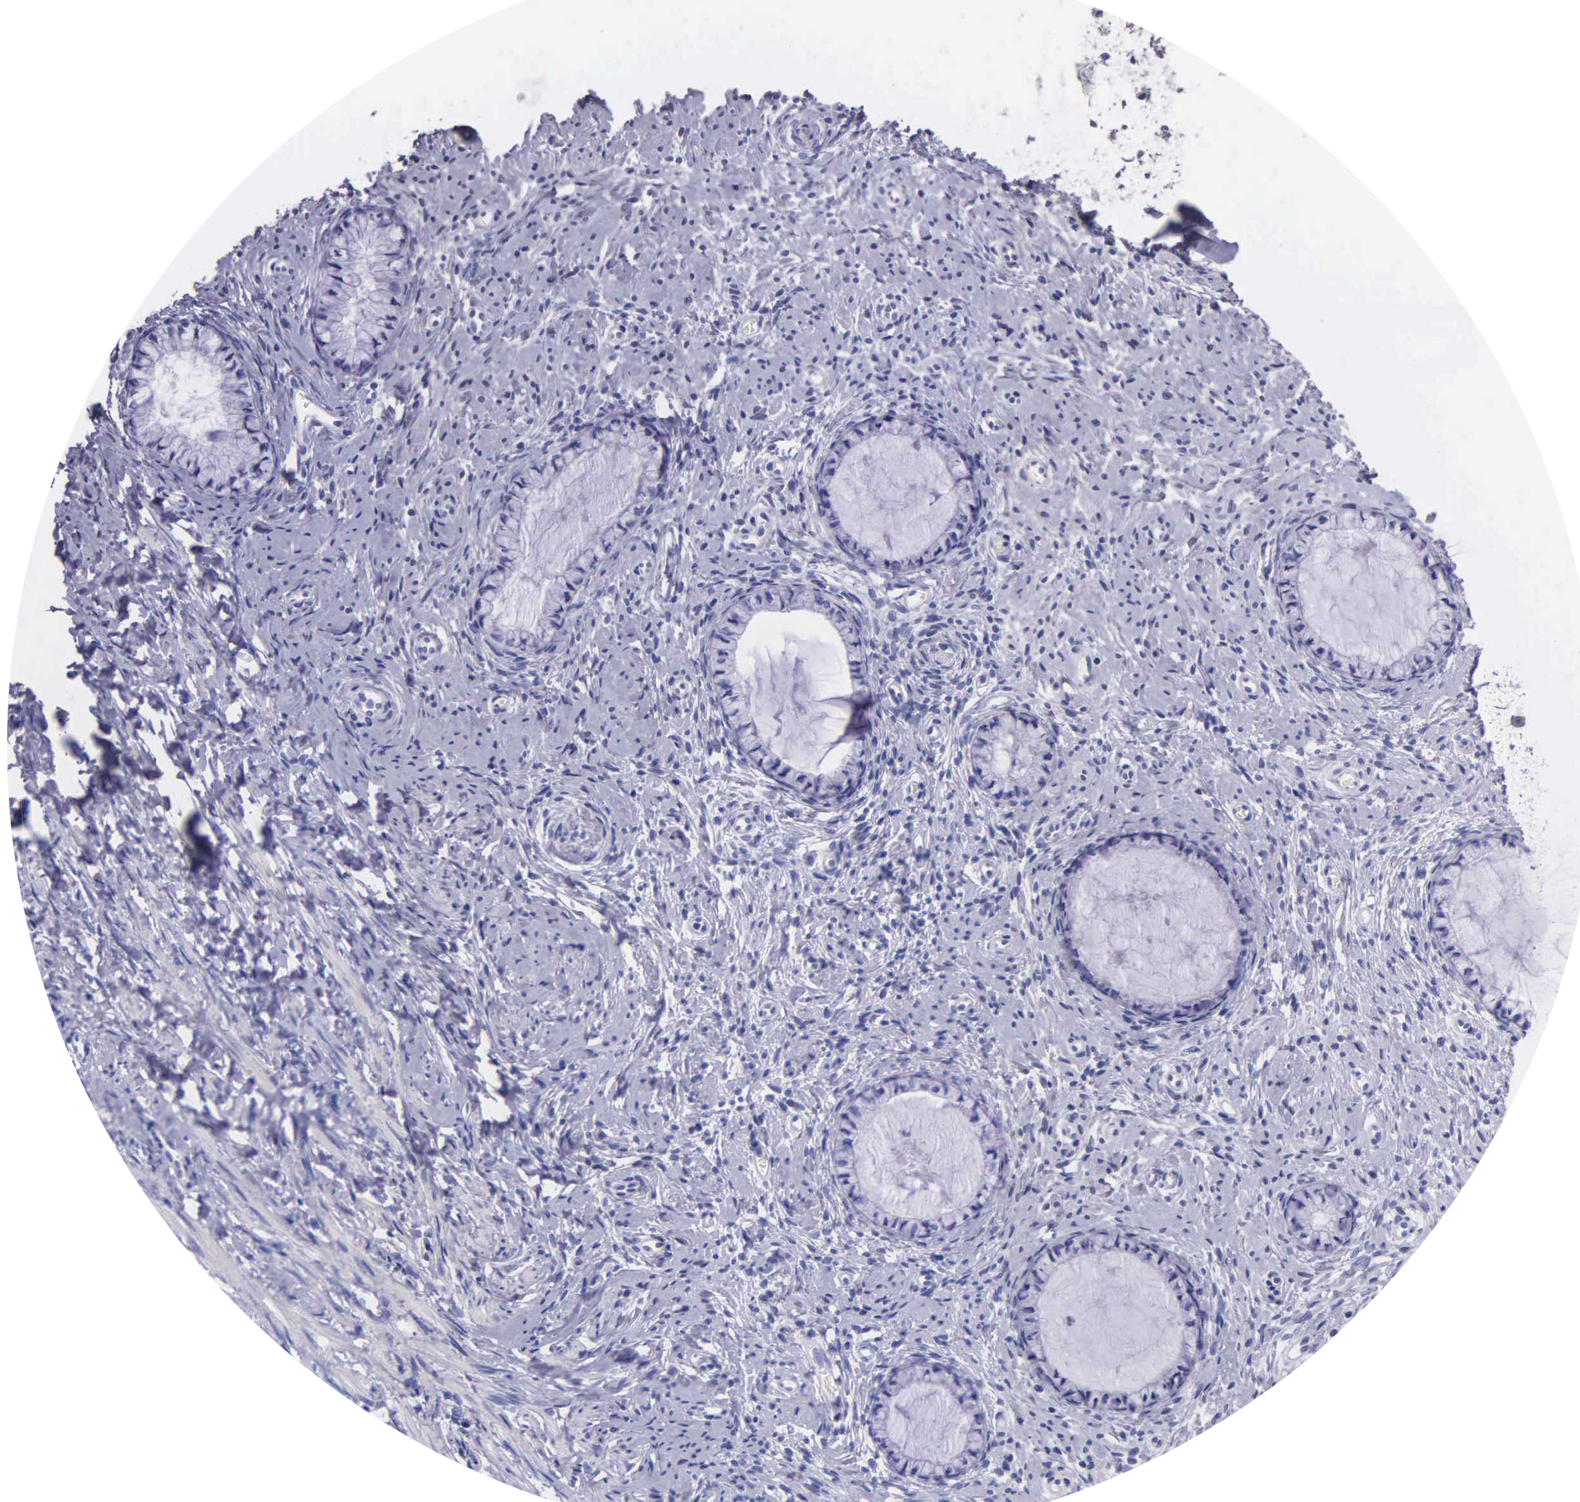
{"staining": {"intensity": "negative", "quantity": "none", "location": "none"}, "tissue": "cervix", "cell_type": "Glandular cells", "image_type": "normal", "snomed": [{"axis": "morphology", "description": "Normal tissue, NOS"}, {"axis": "topography", "description": "Cervix"}], "caption": "The IHC image has no significant staining in glandular cells of cervix. Brightfield microscopy of immunohistochemistry (IHC) stained with DAB (brown) and hematoxylin (blue), captured at high magnification.", "gene": "GSTT2B", "patient": {"sex": "female", "age": 70}}